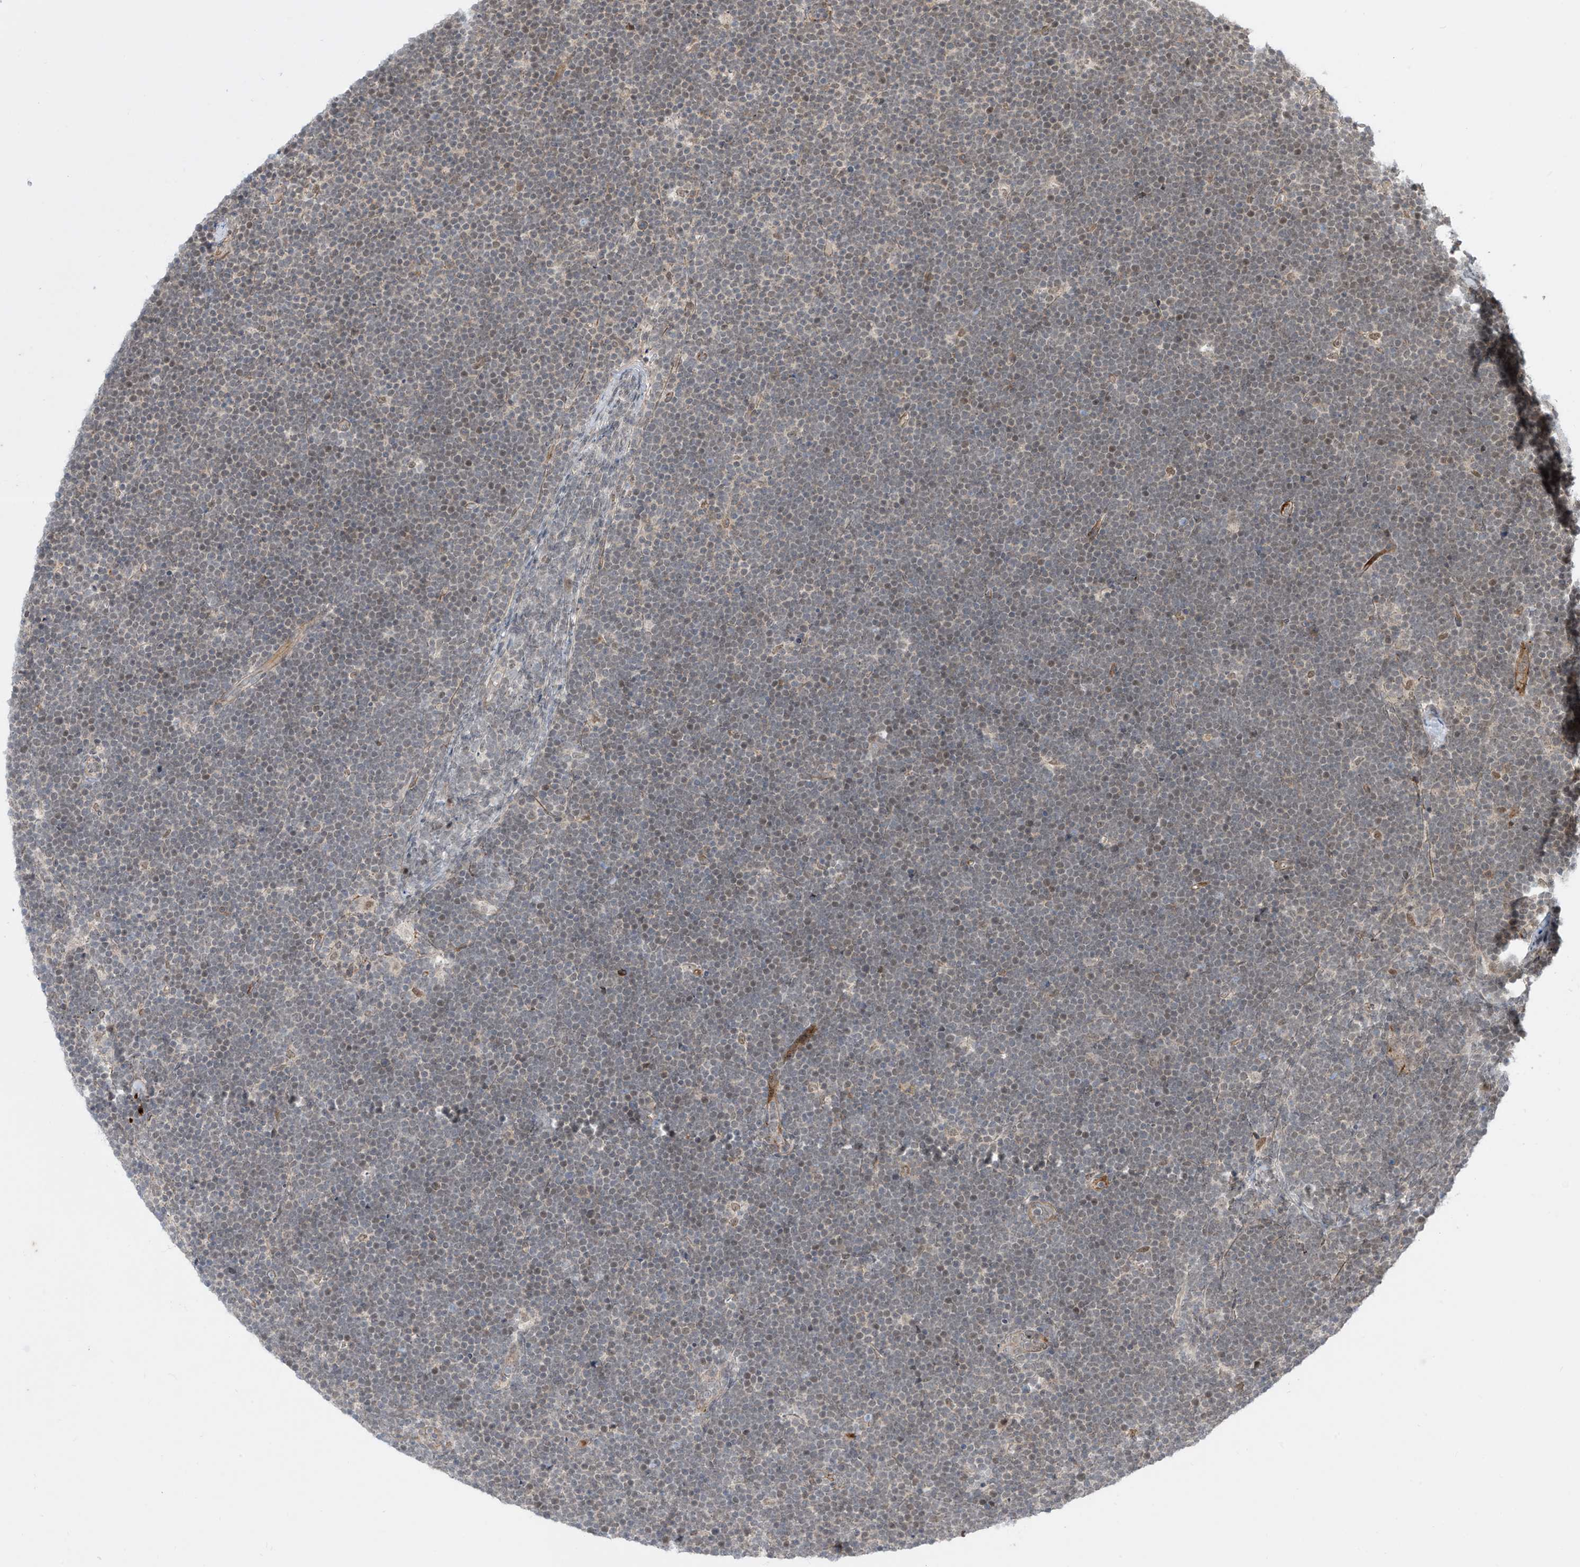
{"staining": {"intensity": "negative", "quantity": "none", "location": "none"}, "tissue": "lymphoma", "cell_type": "Tumor cells", "image_type": "cancer", "snomed": [{"axis": "morphology", "description": "Malignant lymphoma, non-Hodgkin's type, High grade"}, {"axis": "topography", "description": "Lymph node"}], "caption": "Immunohistochemical staining of malignant lymphoma, non-Hodgkin's type (high-grade) demonstrates no significant expression in tumor cells.", "gene": "LAGE3", "patient": {"sex": "male", "age": 13}}